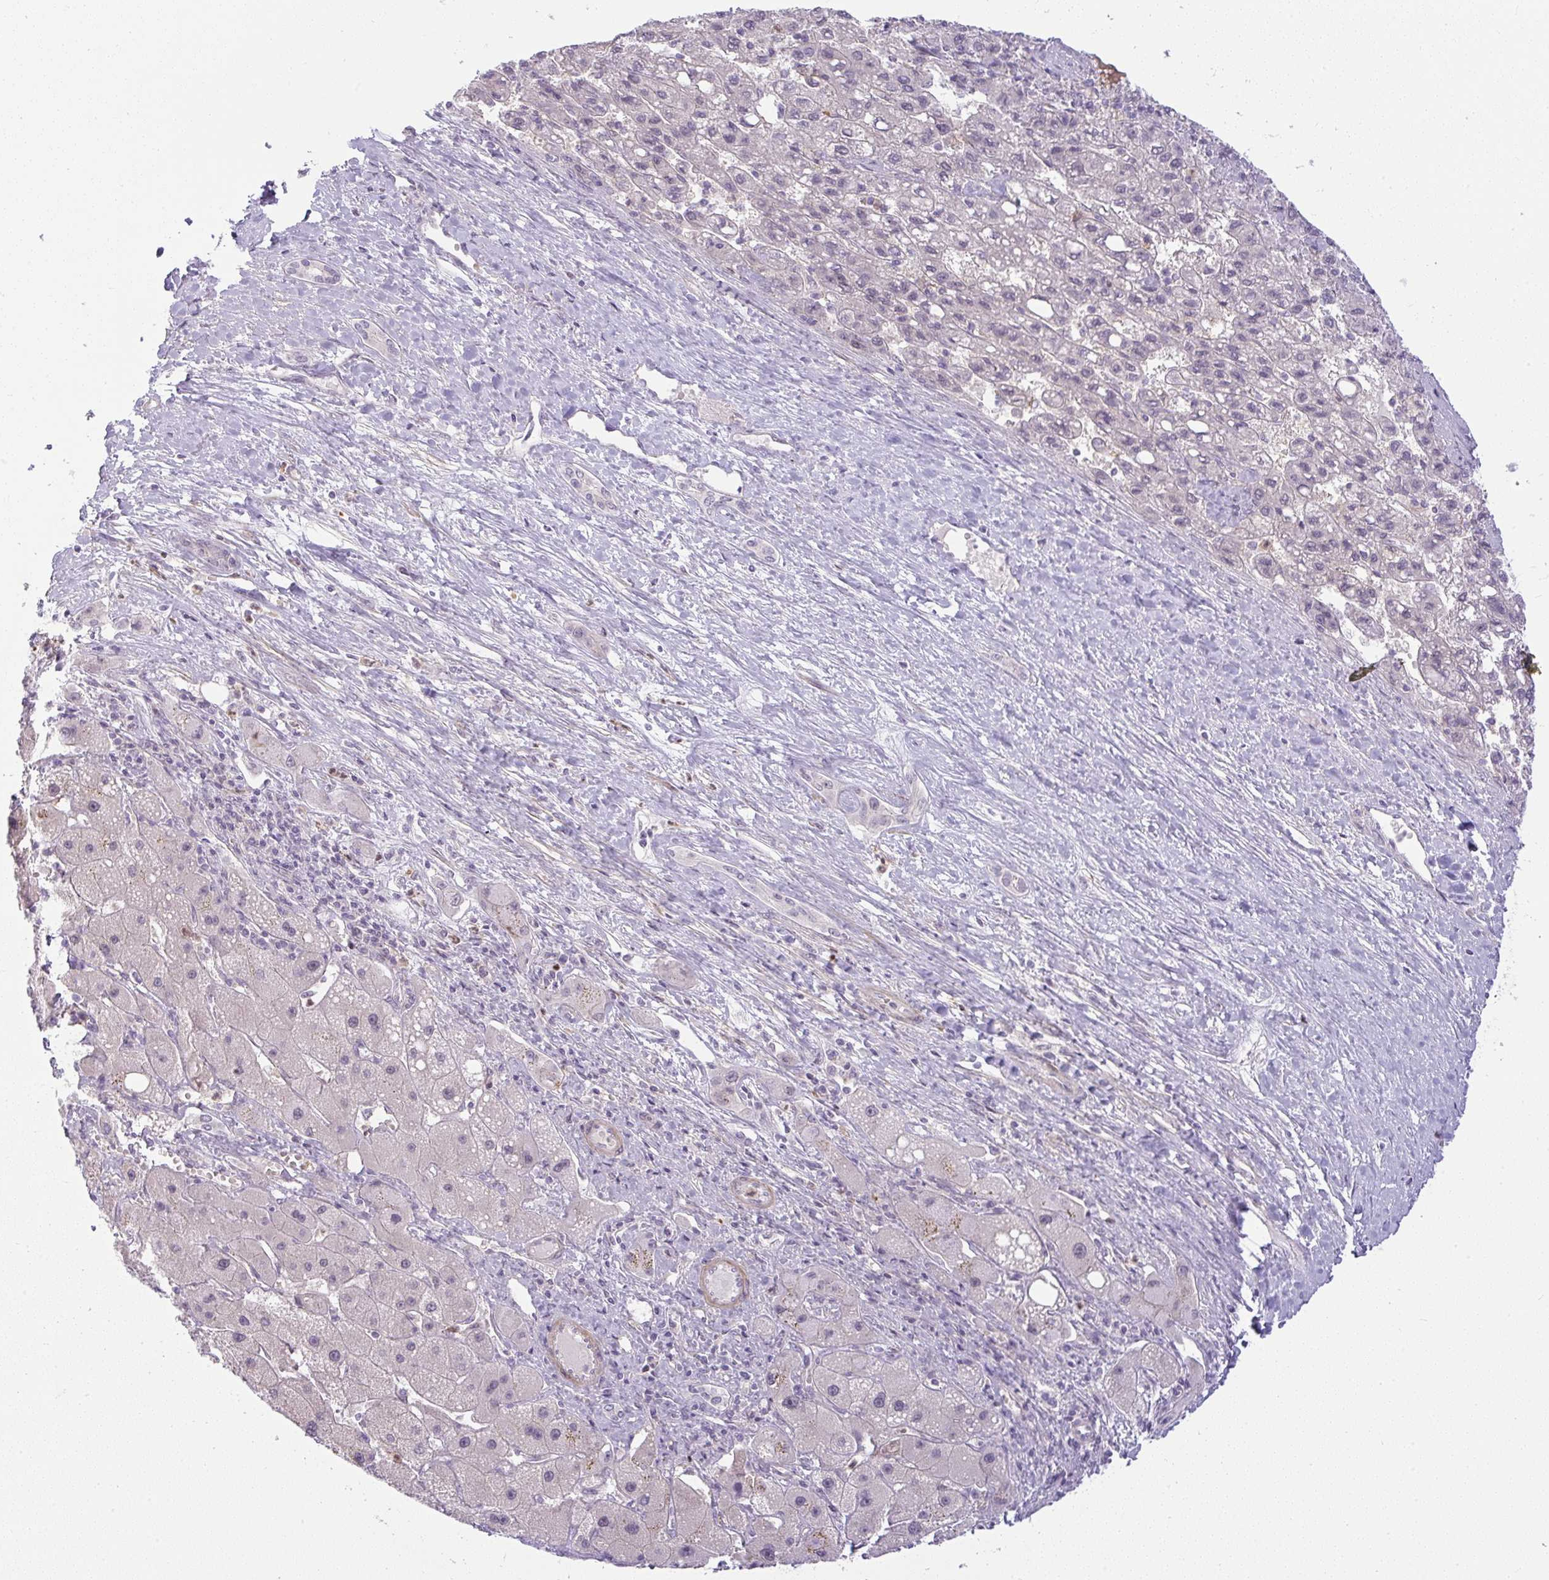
{"staining": {"intensity": "negative", "quantity": "none", "location": "none"}, "tissue": "liver cancer", "cell_type": "Tumor cells", "image_type": "cancer", "snomed": [{"axis": "morphology", "description": "Carcinoma, Hepatocellular, NOS"}, {"axis": "topography", "description": "Liver"}], "caption": "Liver cancer stained for a protein using IHC exhibits no staining tumor cells.", "gene": "DZIP1", "patient": {"sex": "female", "age": 82}}